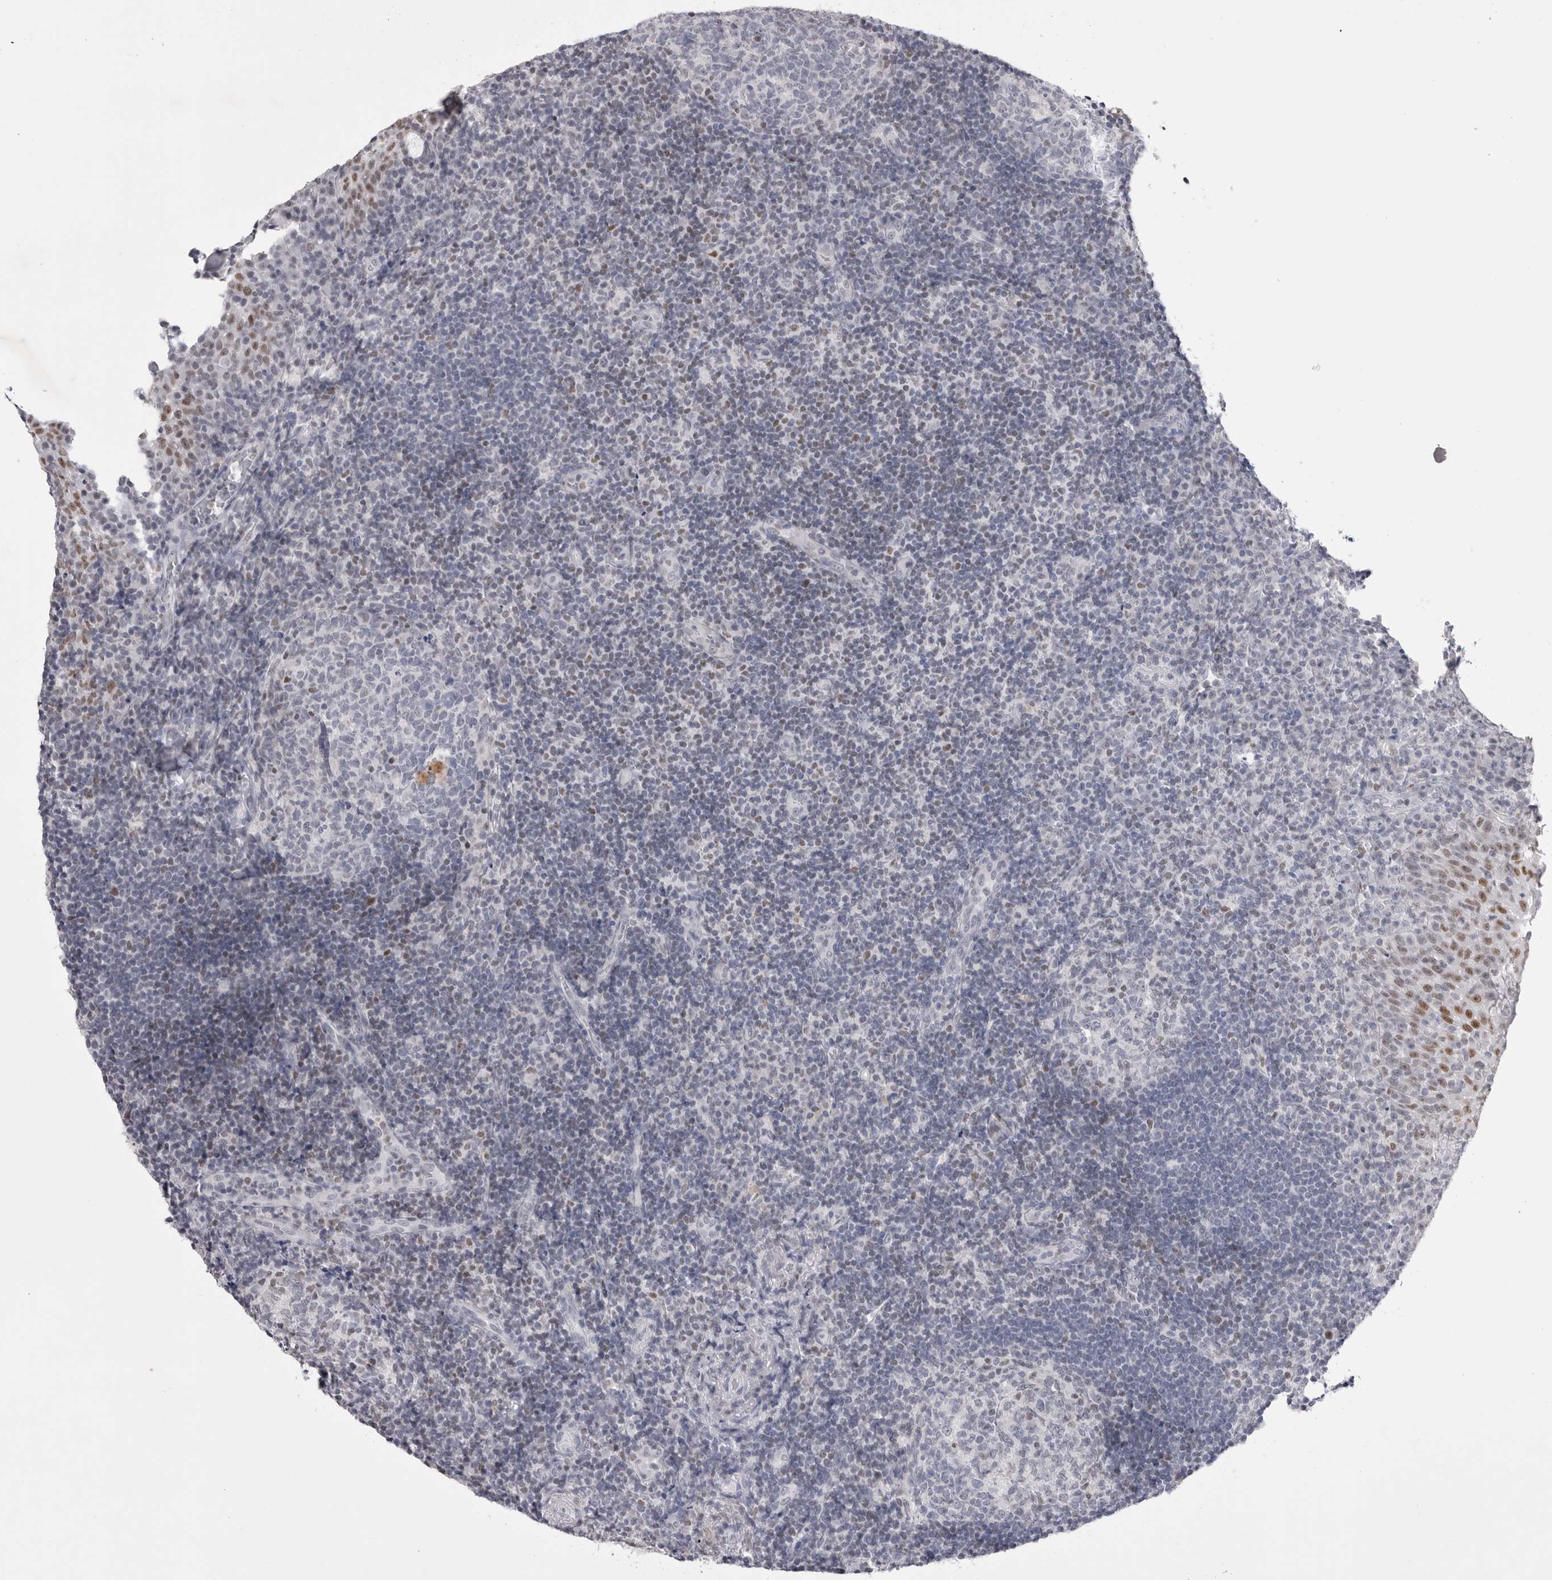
{"staining": {"intensity": "negative", "quantity": "none", "location": "none"}, "tissue": "tonsil", "cell_type": "Germinal center cells", "image_type": "normal", "snomed": [{"axis": "morphology", "description": "Normal tissue, NOS"}, {"axis": "topography", "description": "Tonsil"}], "caption": "DAB immunohistochemical staining of unremarkable tonsil exhibits no significant positivity in germinal center cells.", "gene": "ZBTB7B", "patient": {"sex": "female", "age": 40}}